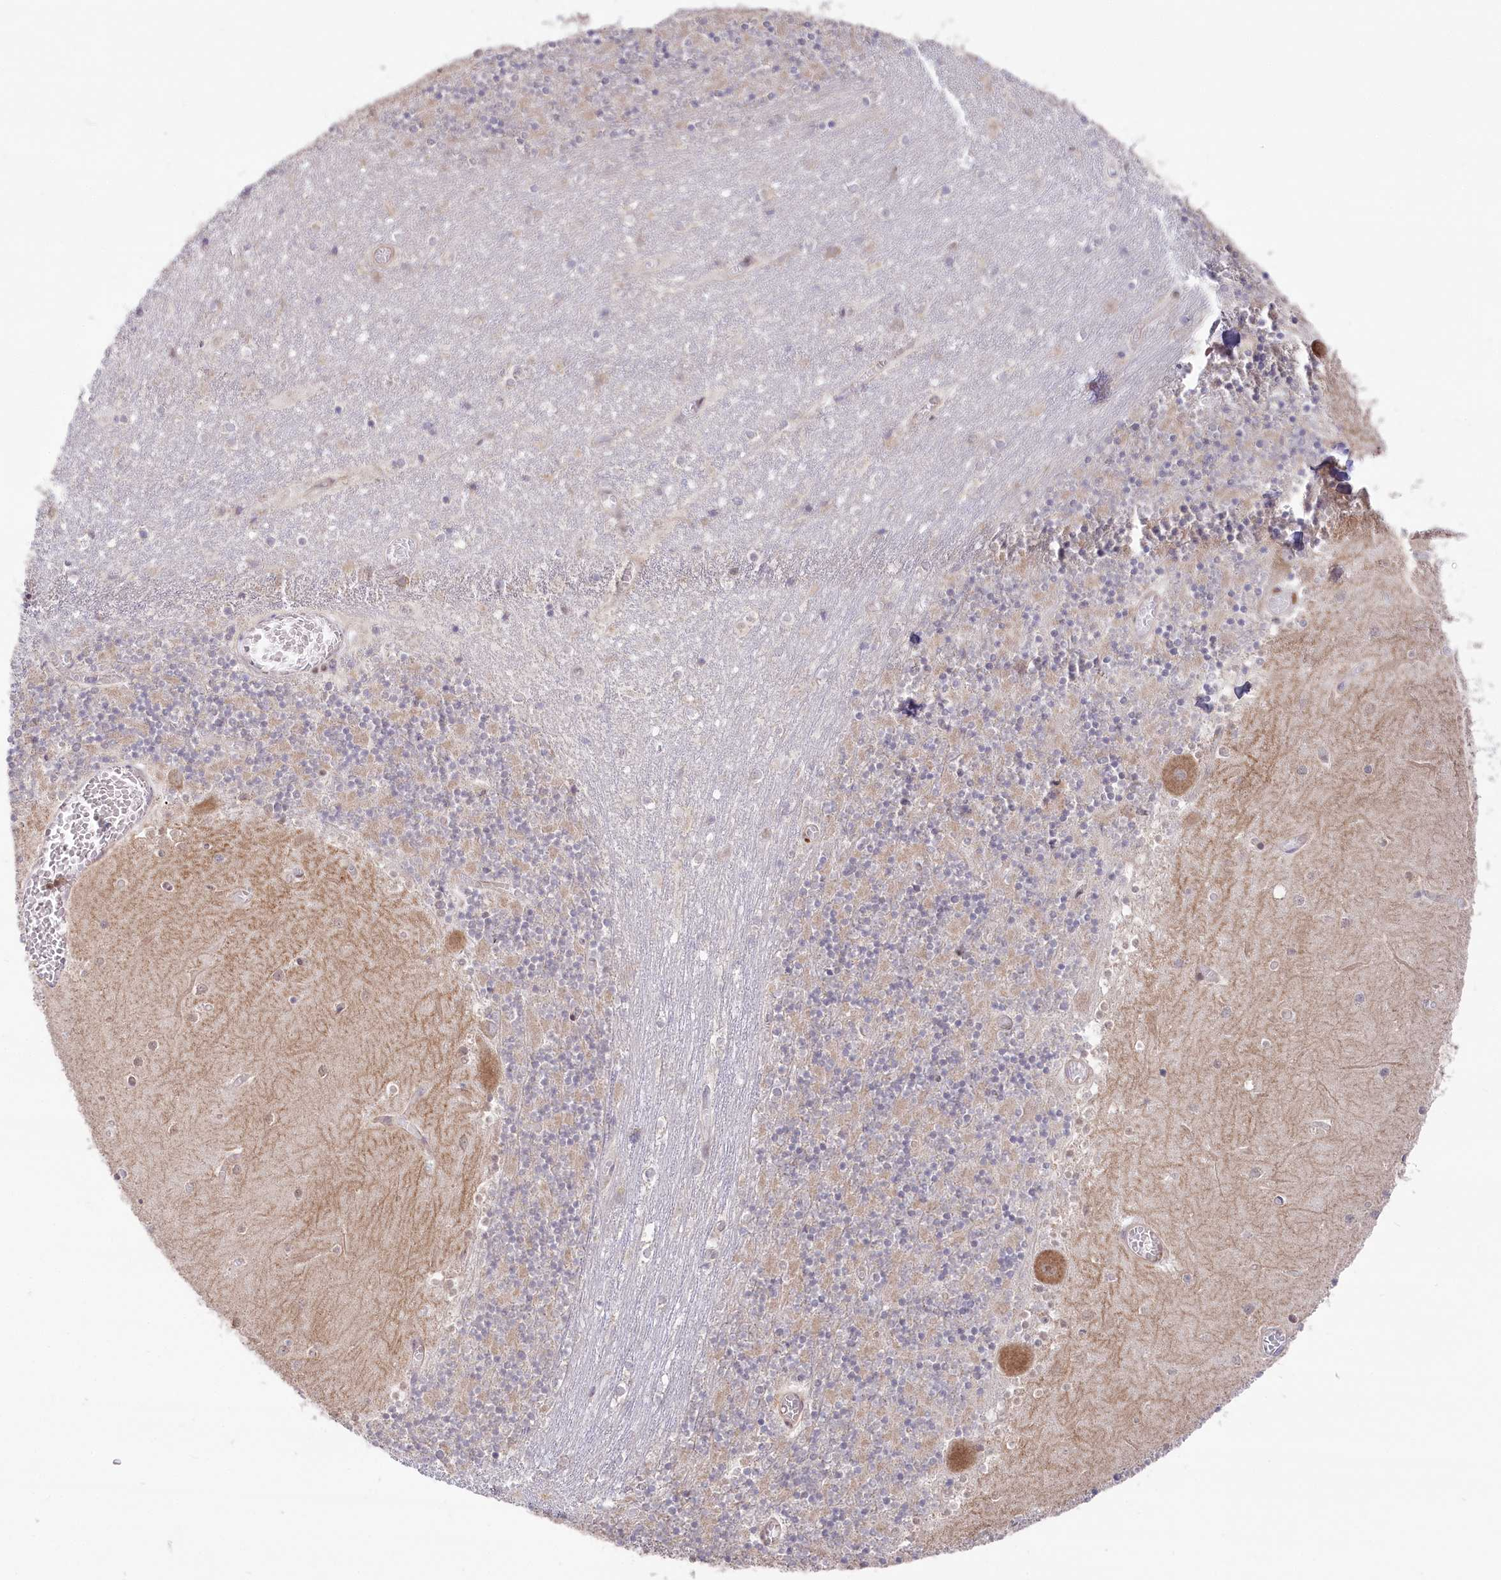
{"staining": {"intensity": "weak", "quantity": "25%-75%", "location": "cytoplasmic/membranous,nuclear"}, "tissue": "cerebellum", "cell_type": "Cells in granular layer", "image_type": "normal", "snomed": [{"axis": "morphology", "description": "Normal tissue, NOS"}, {"axis": "topography", "description": "Cerebellum"}], "caption": "IHC staining of normal cerebellum, which displays low levels of weak cytoplasmic/membranous,nuclear positivity in about 25%-75% of cells in granular layer indicating weak cytoplasmic/membranous,nuclear protein staining. The staining was performed using DAB (brown) for protein detection and nuclei were counterstained in hematoxylin (blue).", "gene": "CGGBP1", "patient": {"sex": "female", "age": 28}}